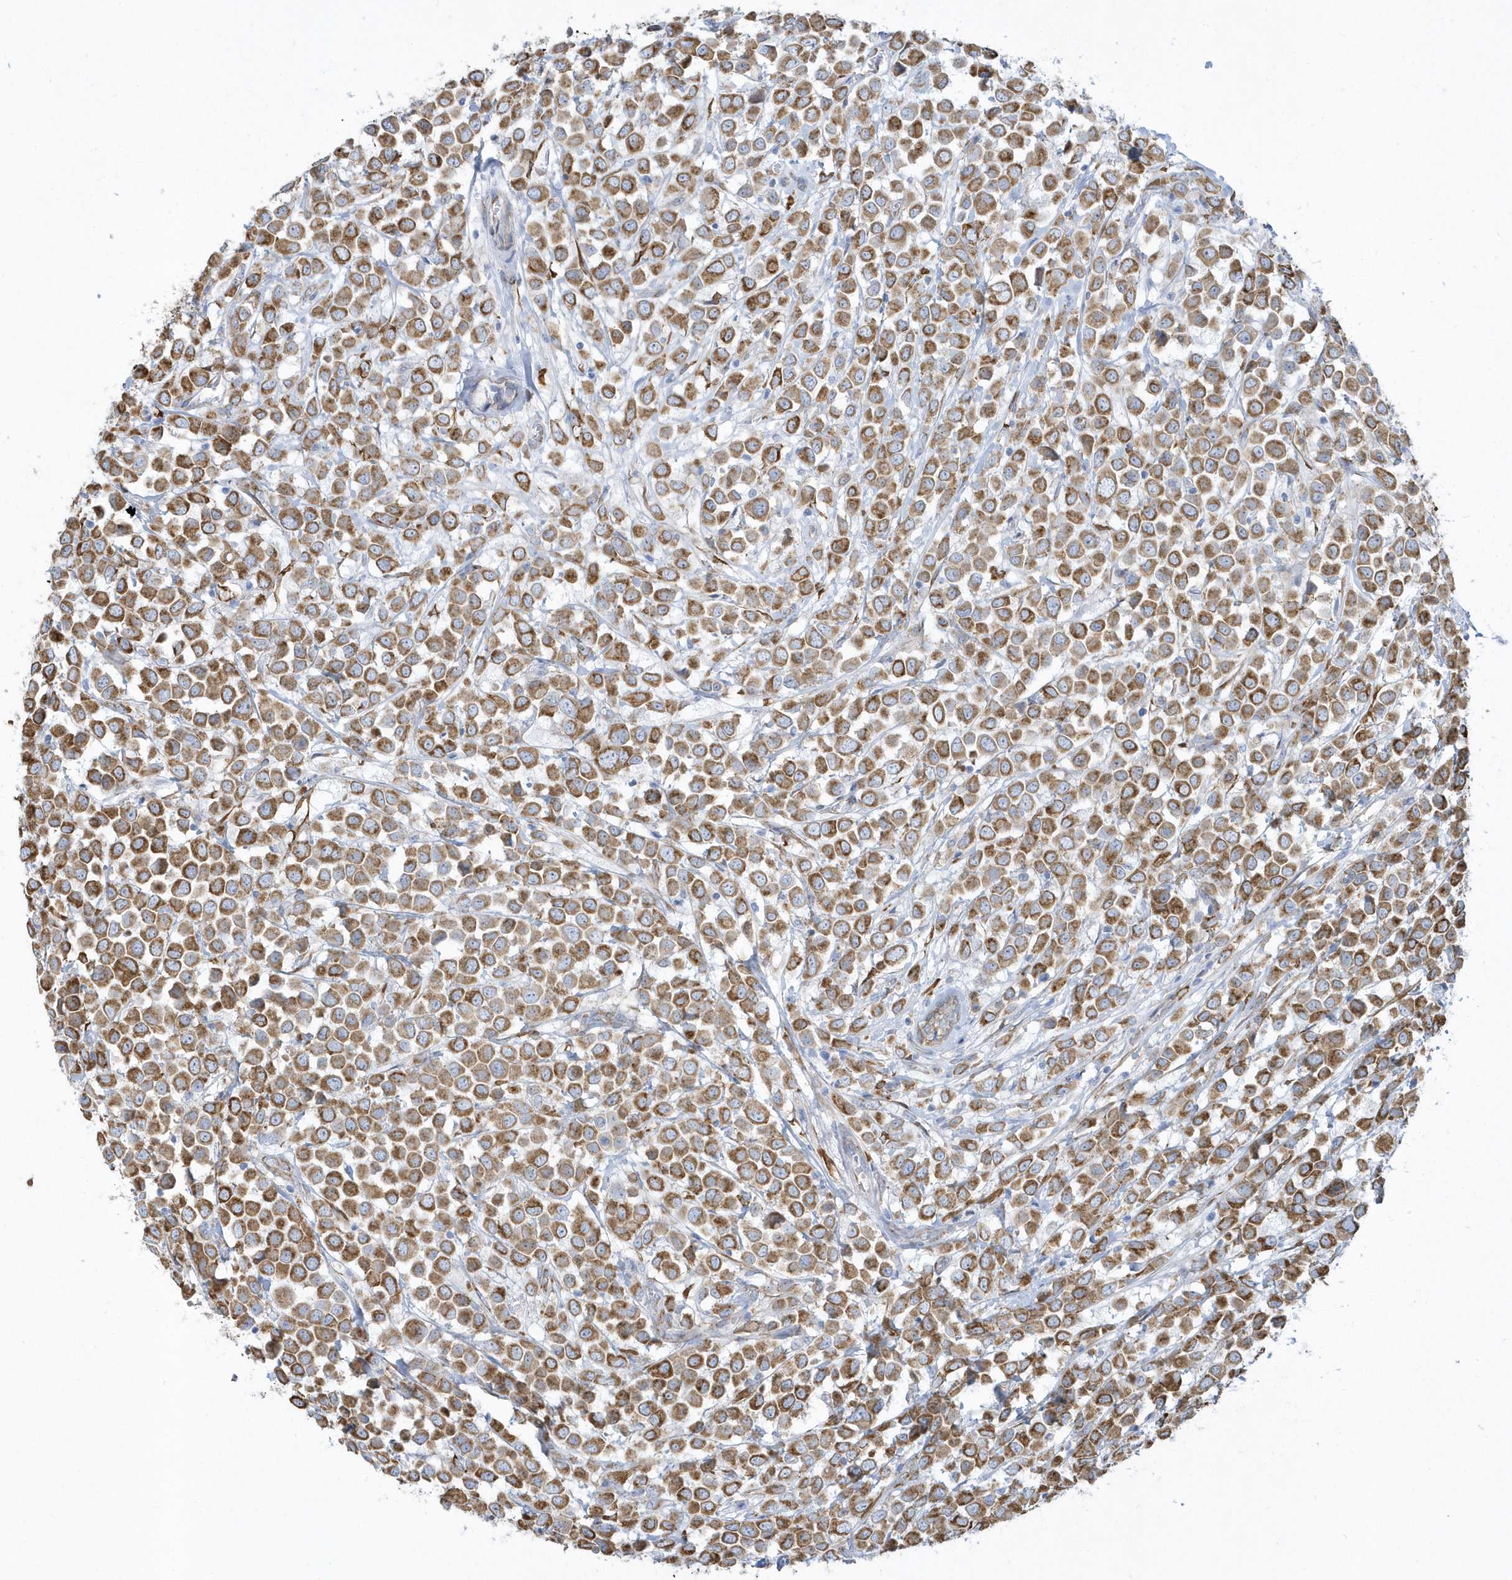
{"staining": {"intensity": "moderate", "quantity": ">75%", "location": "cytoplasmic/membranous"}, "tissue": "breast cancer", "cell_type": "Tumor cells", "image_type": "cancer", "snomed": [{"axis": "morphology", "description": "Duct carcinoma"}, {"axis": "topography", "description": "Breast"}], "caption": "Intraductal carcinoma (breast) stained with IHC displays moderate cytoplasmic/membranous staining in about >75% of tumor cells. Immunohistochemistry stains the protein of interest in brown and the nuclei are stained blue.", "gene": "DCAF1", "patient": {"sex": "female", "age": 61}}